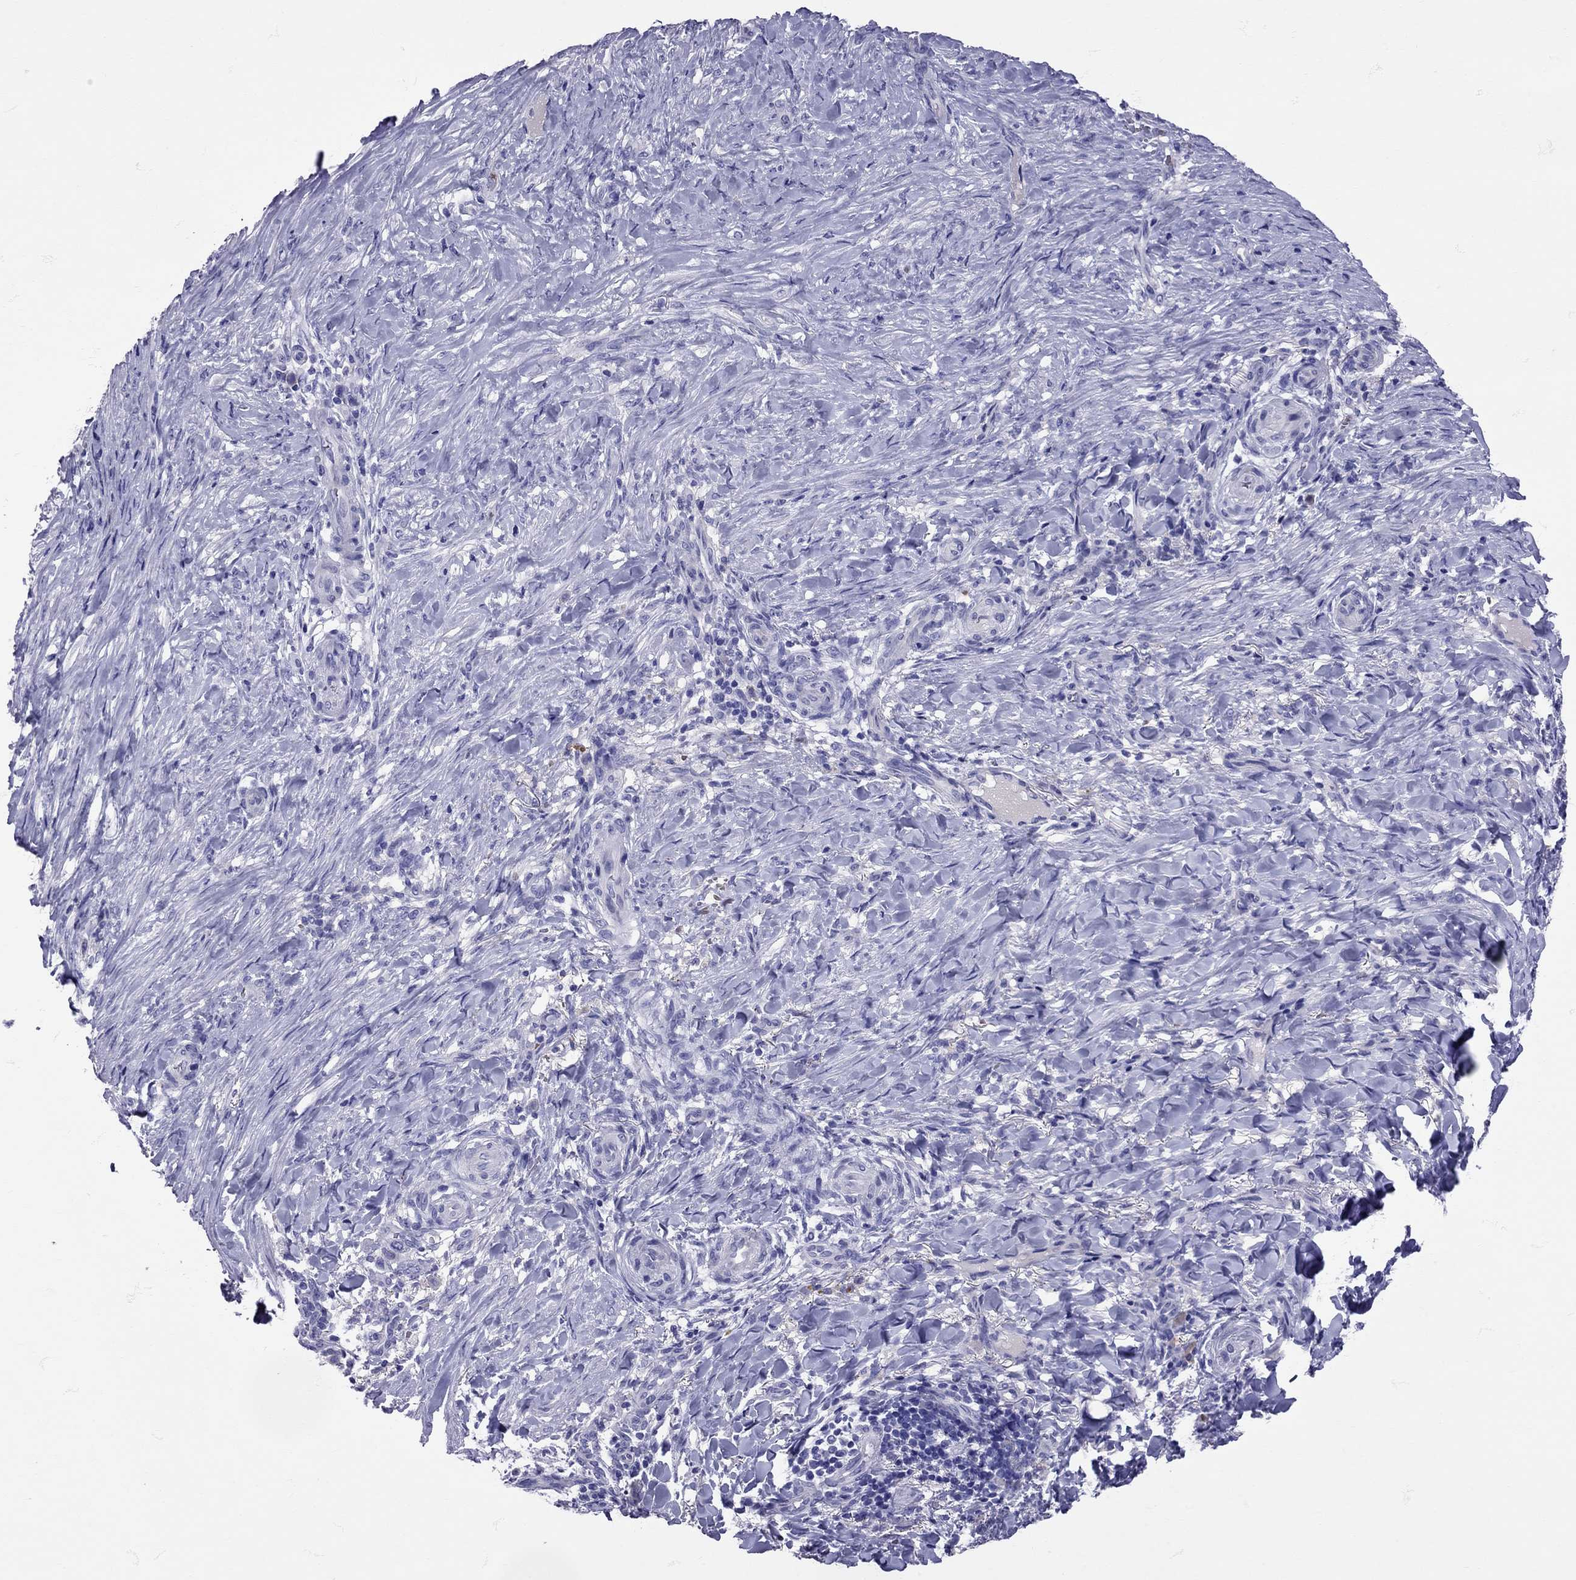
{"staining": {"intensity": "negative", "quantity": "none", "location": "none"}, "tissue": "skin cancer", "cell_type": "Tumor cells", "image_type": "cancer", "snomed": [{"axis": "morphology", "description": "Basal cell carcinoma"}, {"axis": "topography", "description": "Skin"}], "caption": "Histopathology image shows no protein staining in tumor cells of skin basal cell carcinoma tissue.", "gene": "TBR1", "patient": {"sex": "female", "age": 69}}